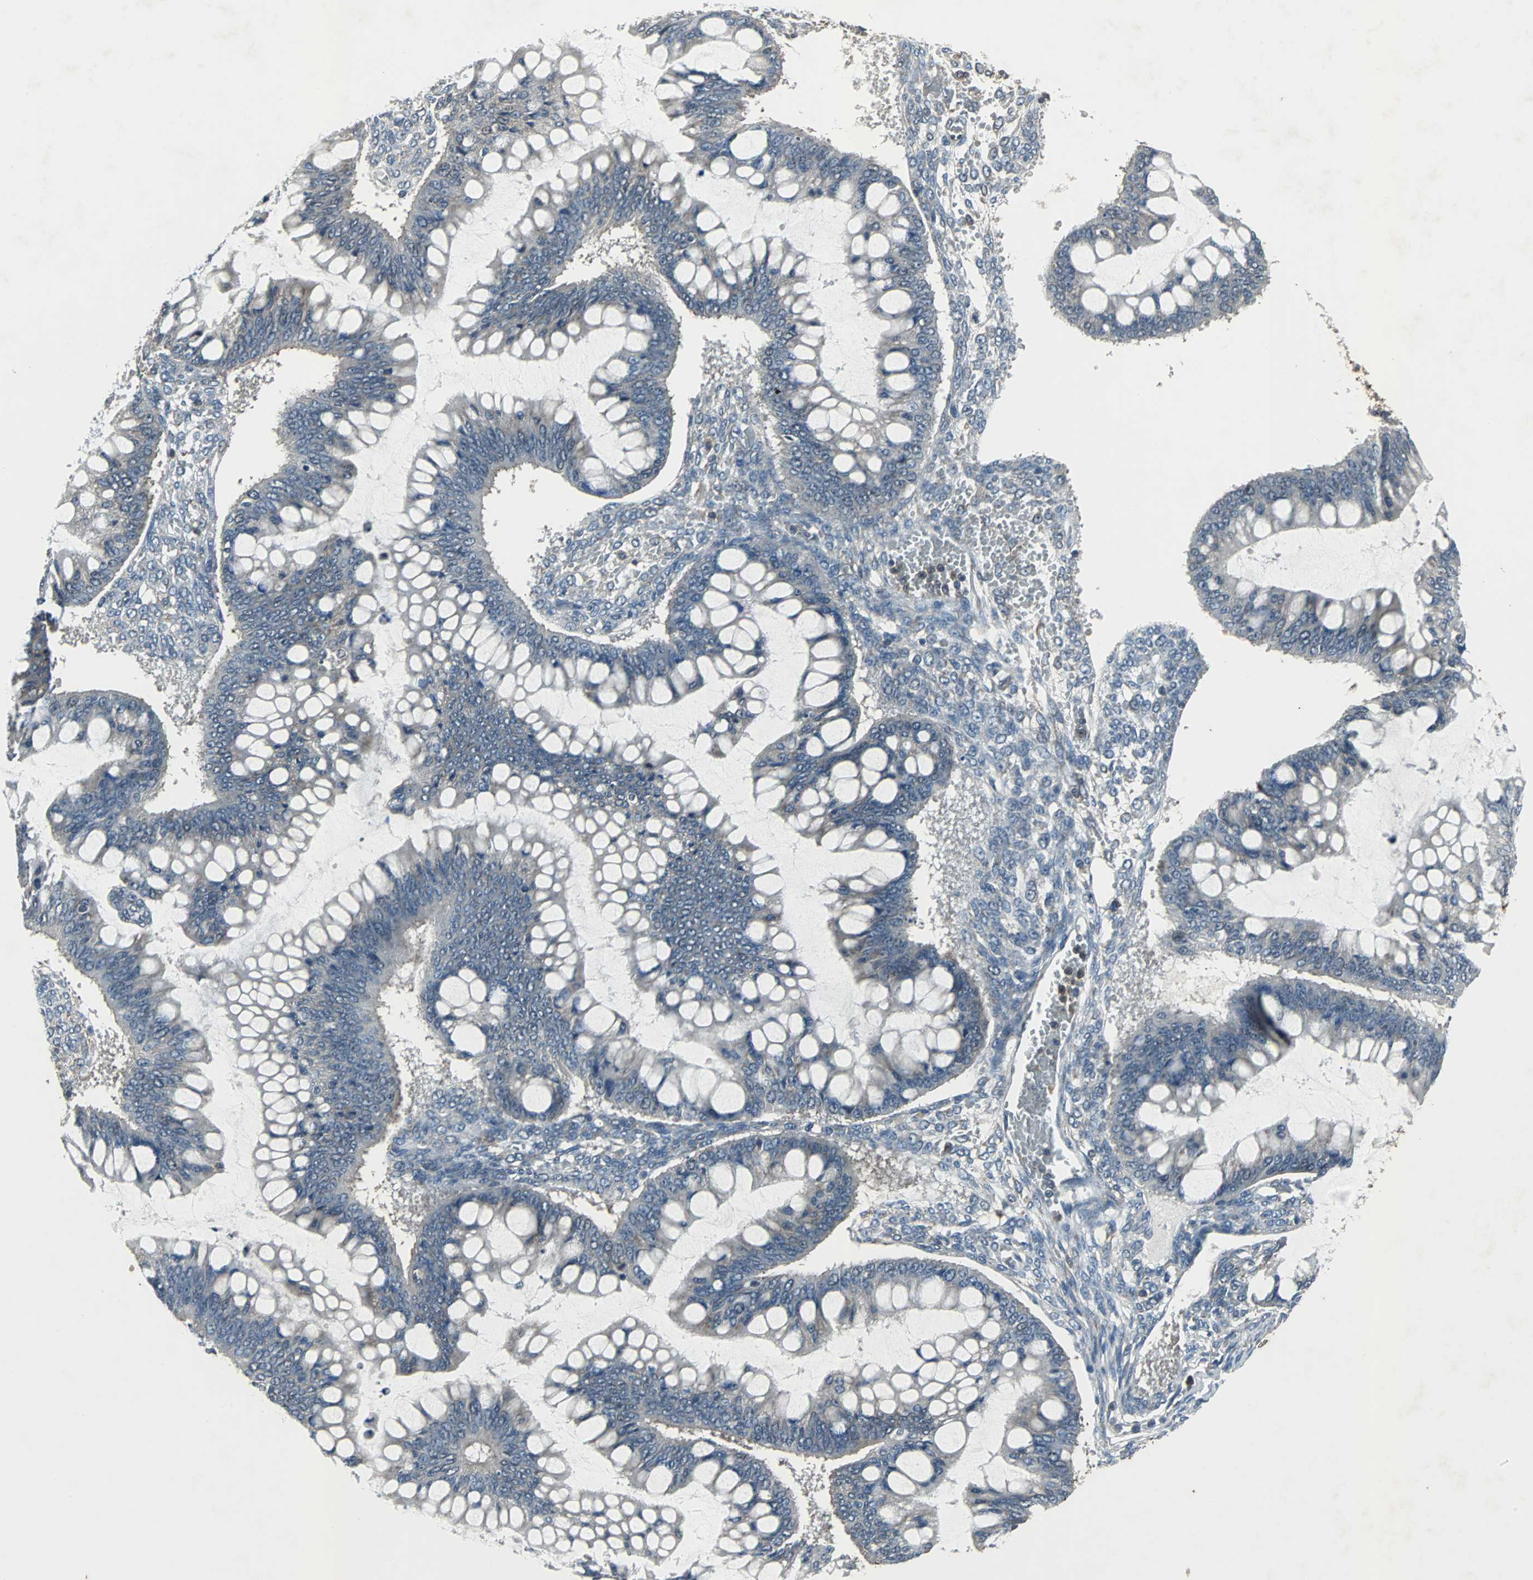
{"staining": {"intensity": "negative", "quantity": "none", "location": "none"}, "tissue": "ovarian cancer", "cell_type": "Tumor cells", "image_type": "cancer", "snomed": [{"axis": "morphology", "description": "Cystadenocarcinoma, mucinous, NOS"}, {"axis": "topography", "description": "Ovary"}], "caption": "Histopathology image shows no protein staining in tumor cells of ovarian mucinous cystadenocarcinoma tissue. (DAB IHC visualized using brightfield microscopy, high magnification).", "gene": "SOS1", "patient": {"sex": "female", "age": 73}}